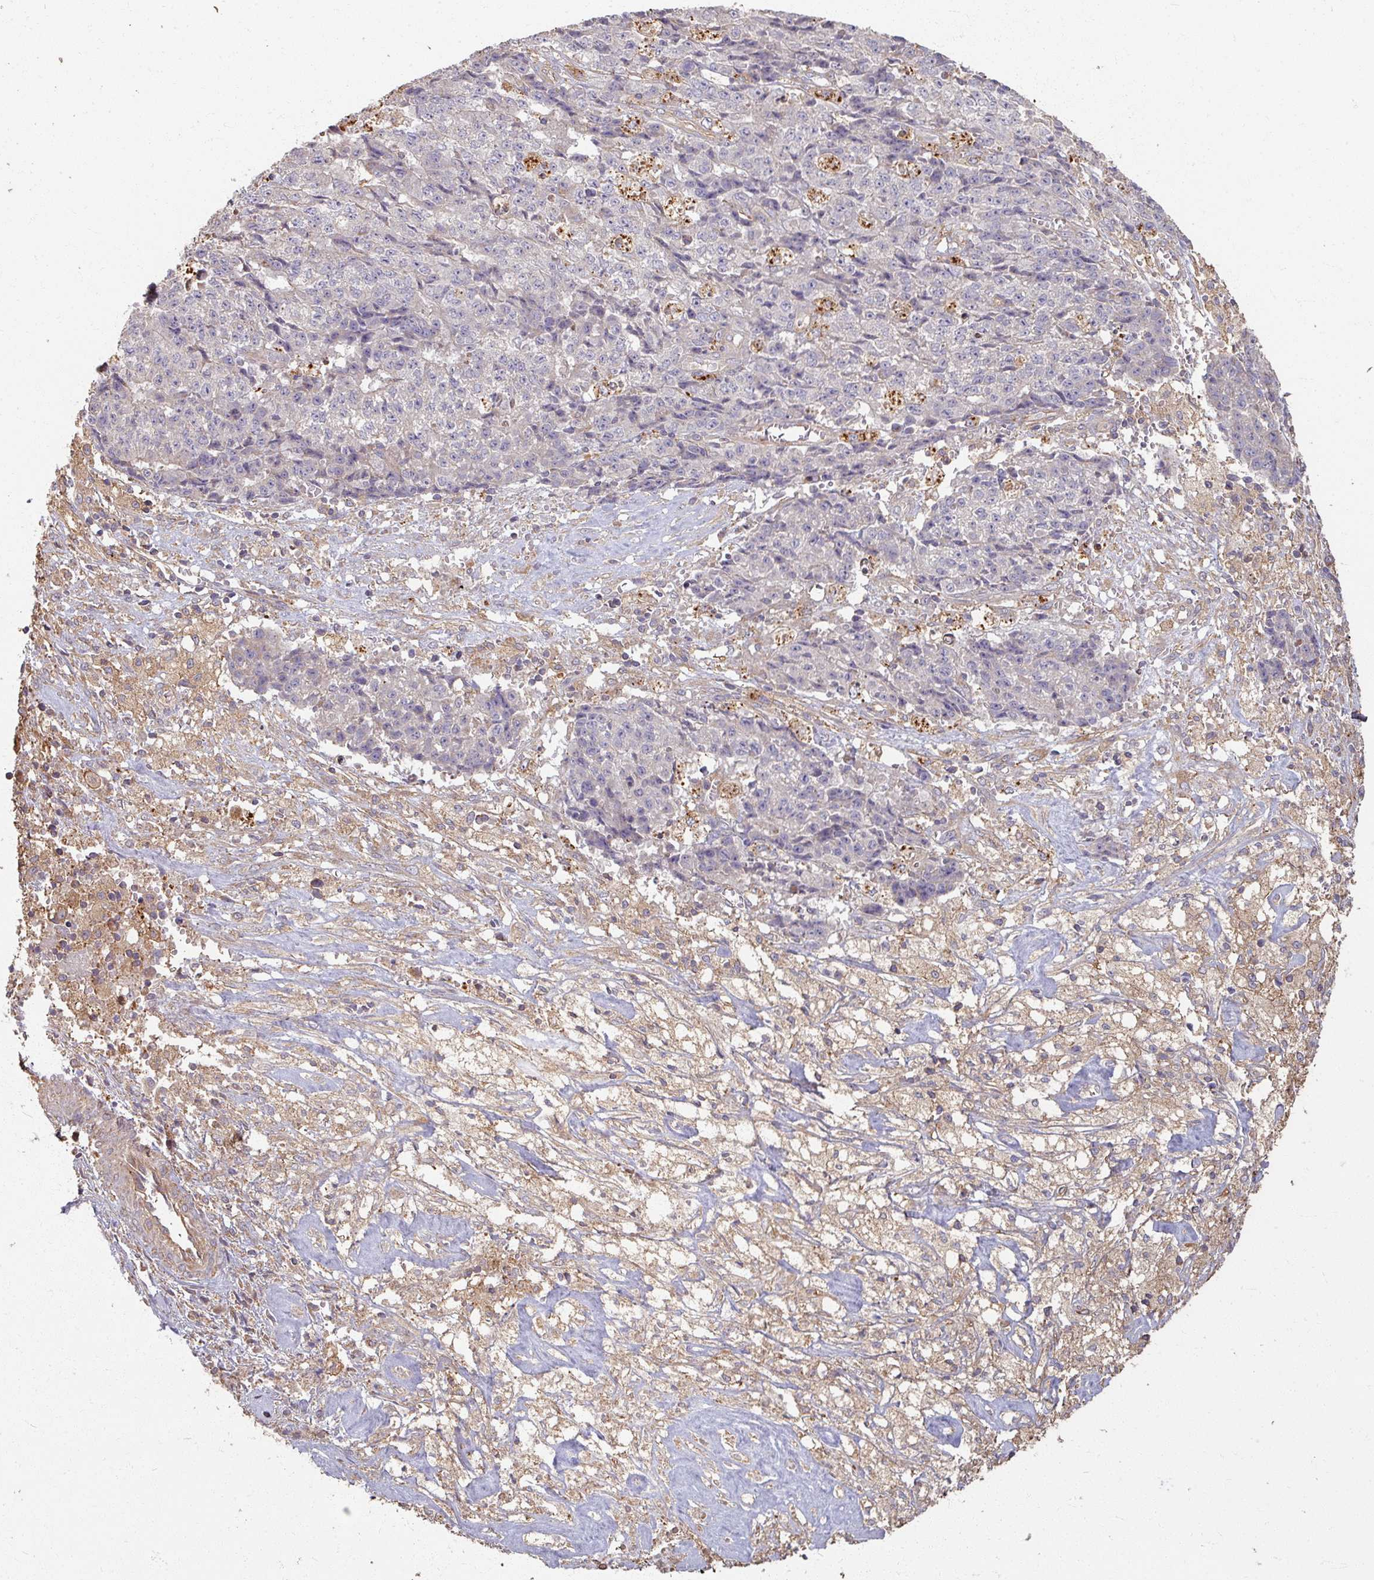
{"staining": {"intensity": "negative", "quantity": "none", "location": "none"}, "tissue": "ovarian cancer", "cell_type": "Tumor cells", "image_type": "cancer", "snomed": [{"axis": "morphology", "description": "Carcinoma, endometroid"}, {"axis": "topography", "description": "Ovary"}], "caption": "An image of ovarian cancer (endometroid carcinoma) stained for a protein demonstrates no brown staining in tumor cells.", "gene": "CCDC68", "patient": {"sex": "female", "age": 42}}